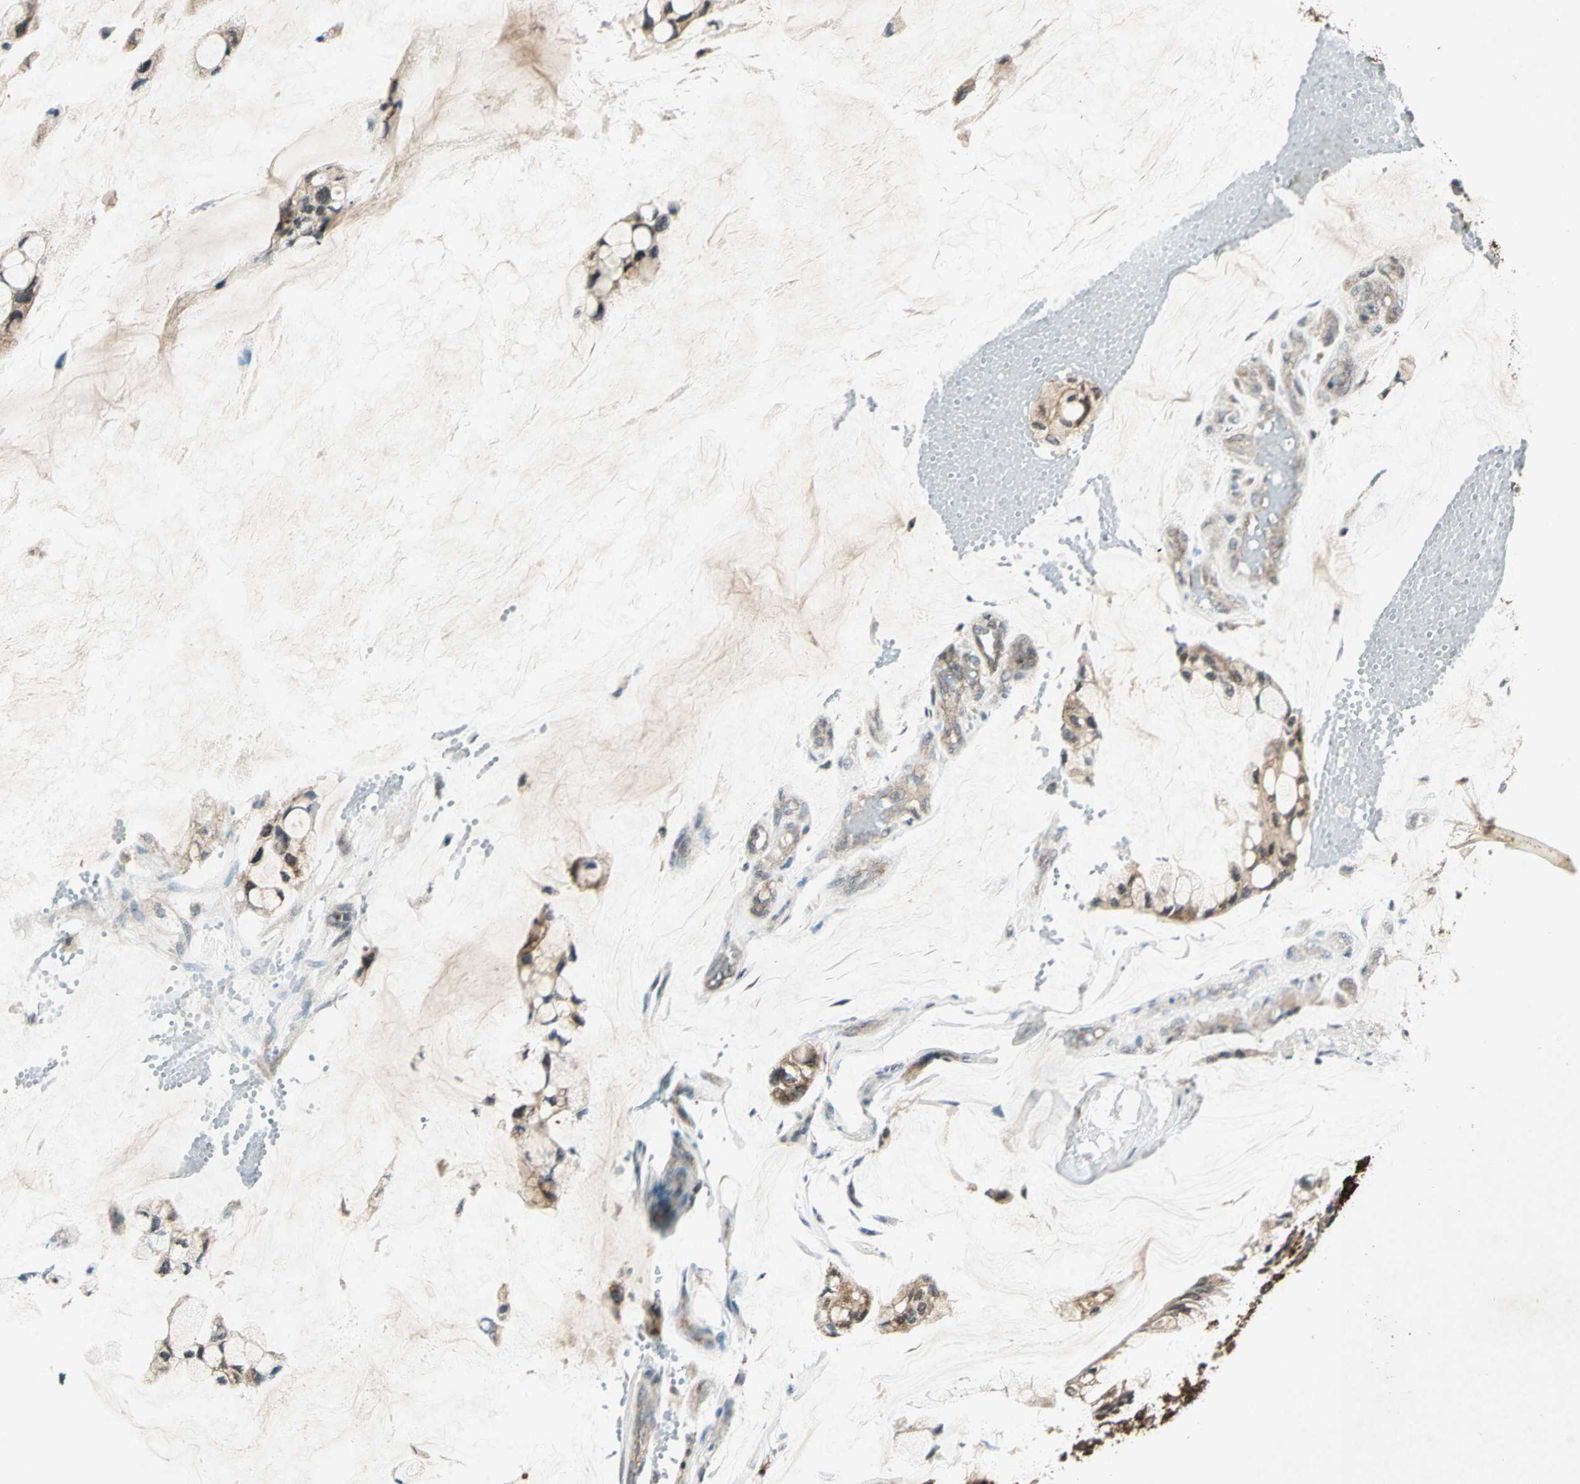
{"staining": {"intensity": "moderate", "quantity": ">75%", "location": "nuclear"}, "tissue": "ovarian cancer", "cell_type": "Tumor cells", "image_type": "cancer", "snomed": [{"axis": "morphology", "description": "Cystadenocarcinoma, mucinous, NOS"}, {"axis": "topography", "description": "Ovary"}], "caption": "A high-resolution image shows immunohistochemistry staining of mucinous cystadenocarcinoma (ovarian), which displays moderate nuclear expression in about >75% of tumor cells.", "gene": "AHSA1", "patient": {"sex": "female", "age": 39}}